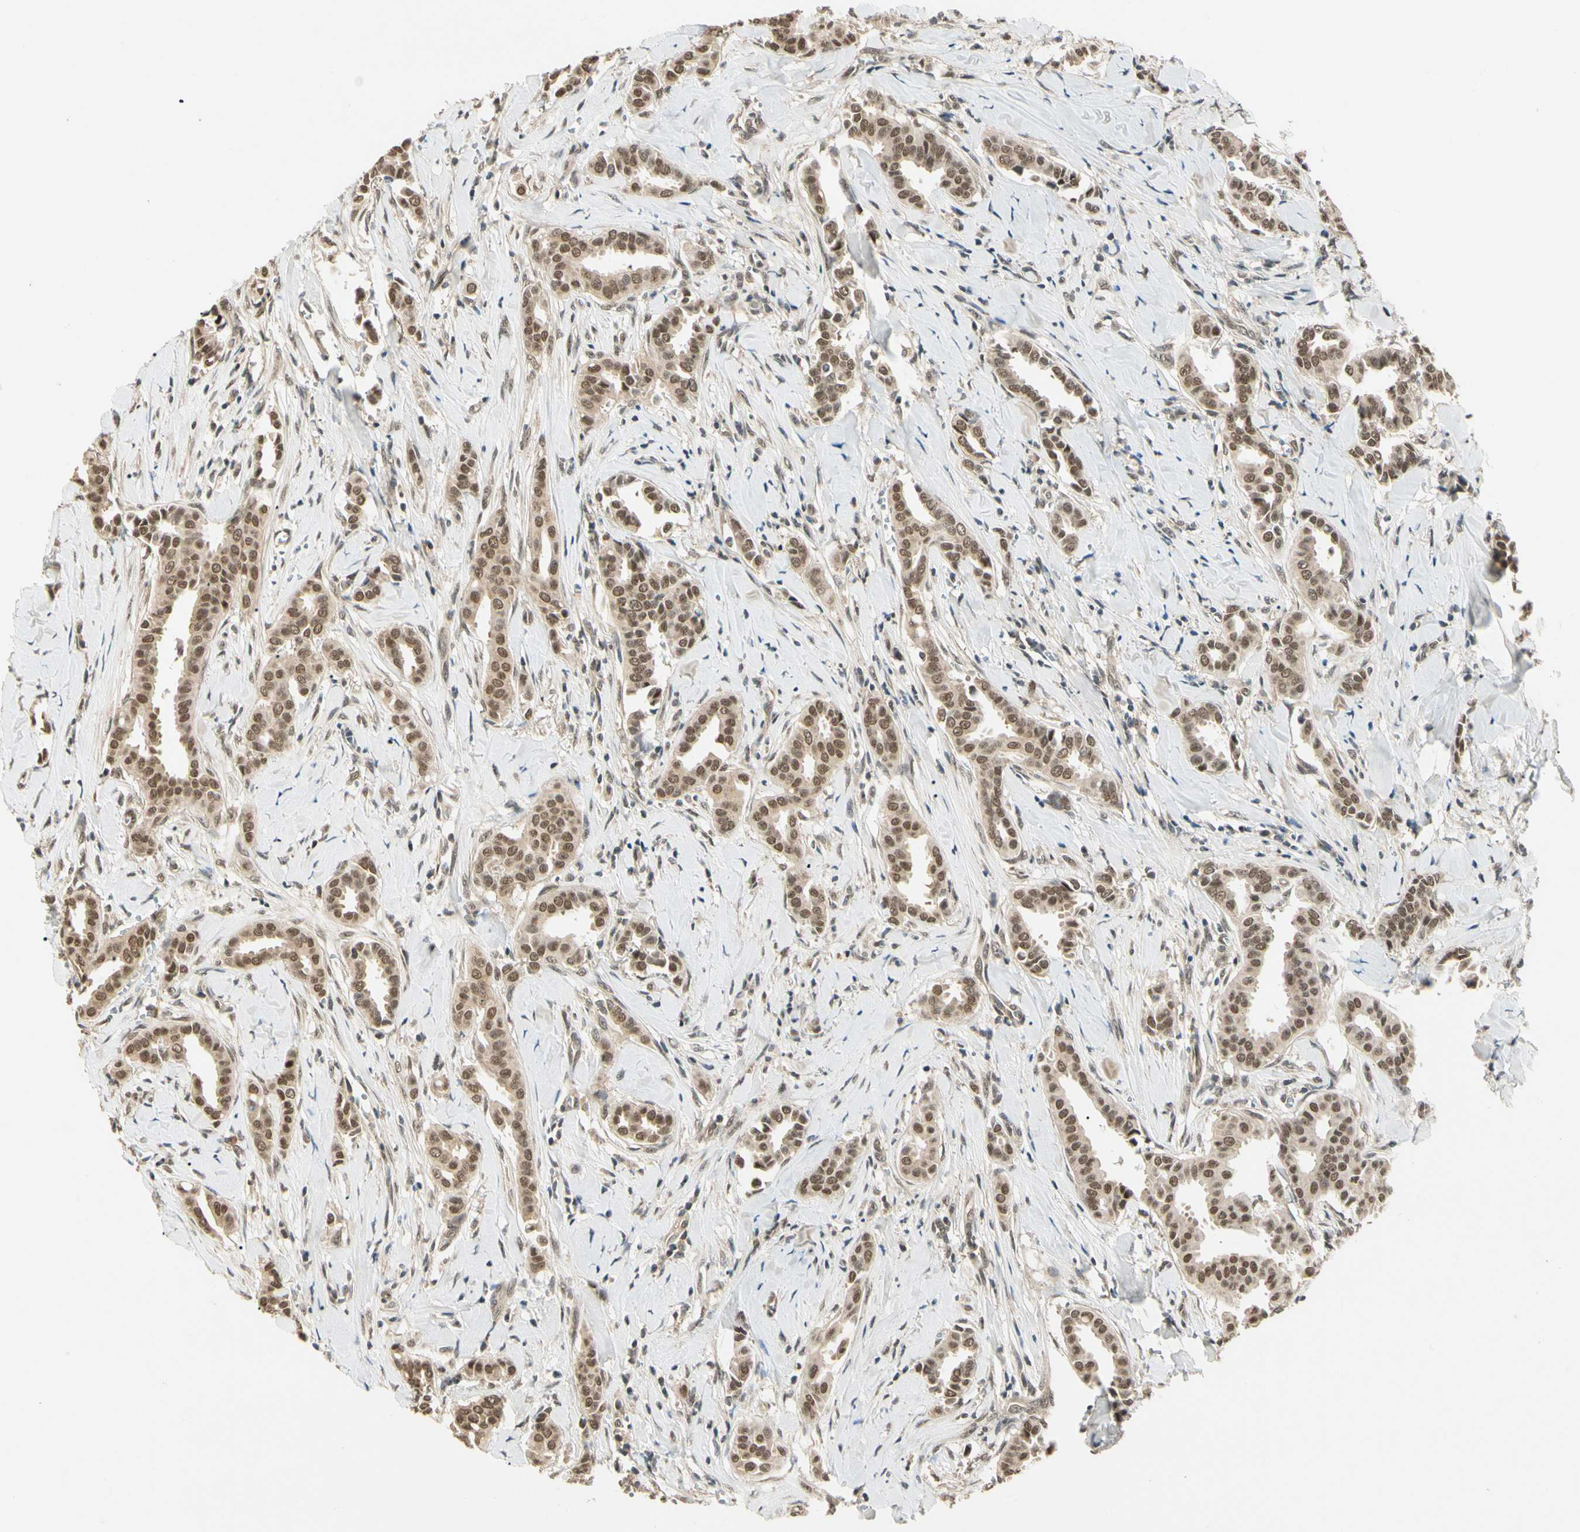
{"staining": {"intensity": "moderate", "quantity": ">75%", "location": "cytoplasmic/membranous,nuclear"}, "tissue": "head and neck cancer", "cell_type": "Tumor cells", "image_type": "cancer", "snomed": [{"axis": "morphology", "description": "Adenocarcinoma, NOS"}, {"axis": "topography", "description": "Salivary gland"}, {"axis": "topography", "description": "Head-Neck"}], "caption": "Immunohistochemical staining of head and neck cancer (adenocarcinoma) reveals medium levels of moderate cytoplasmic/membranous and nuclear staining in about >75% of tumor cells.", "gene": "ZSCAN12", "patient": {"sex": "female", "age": 59}}